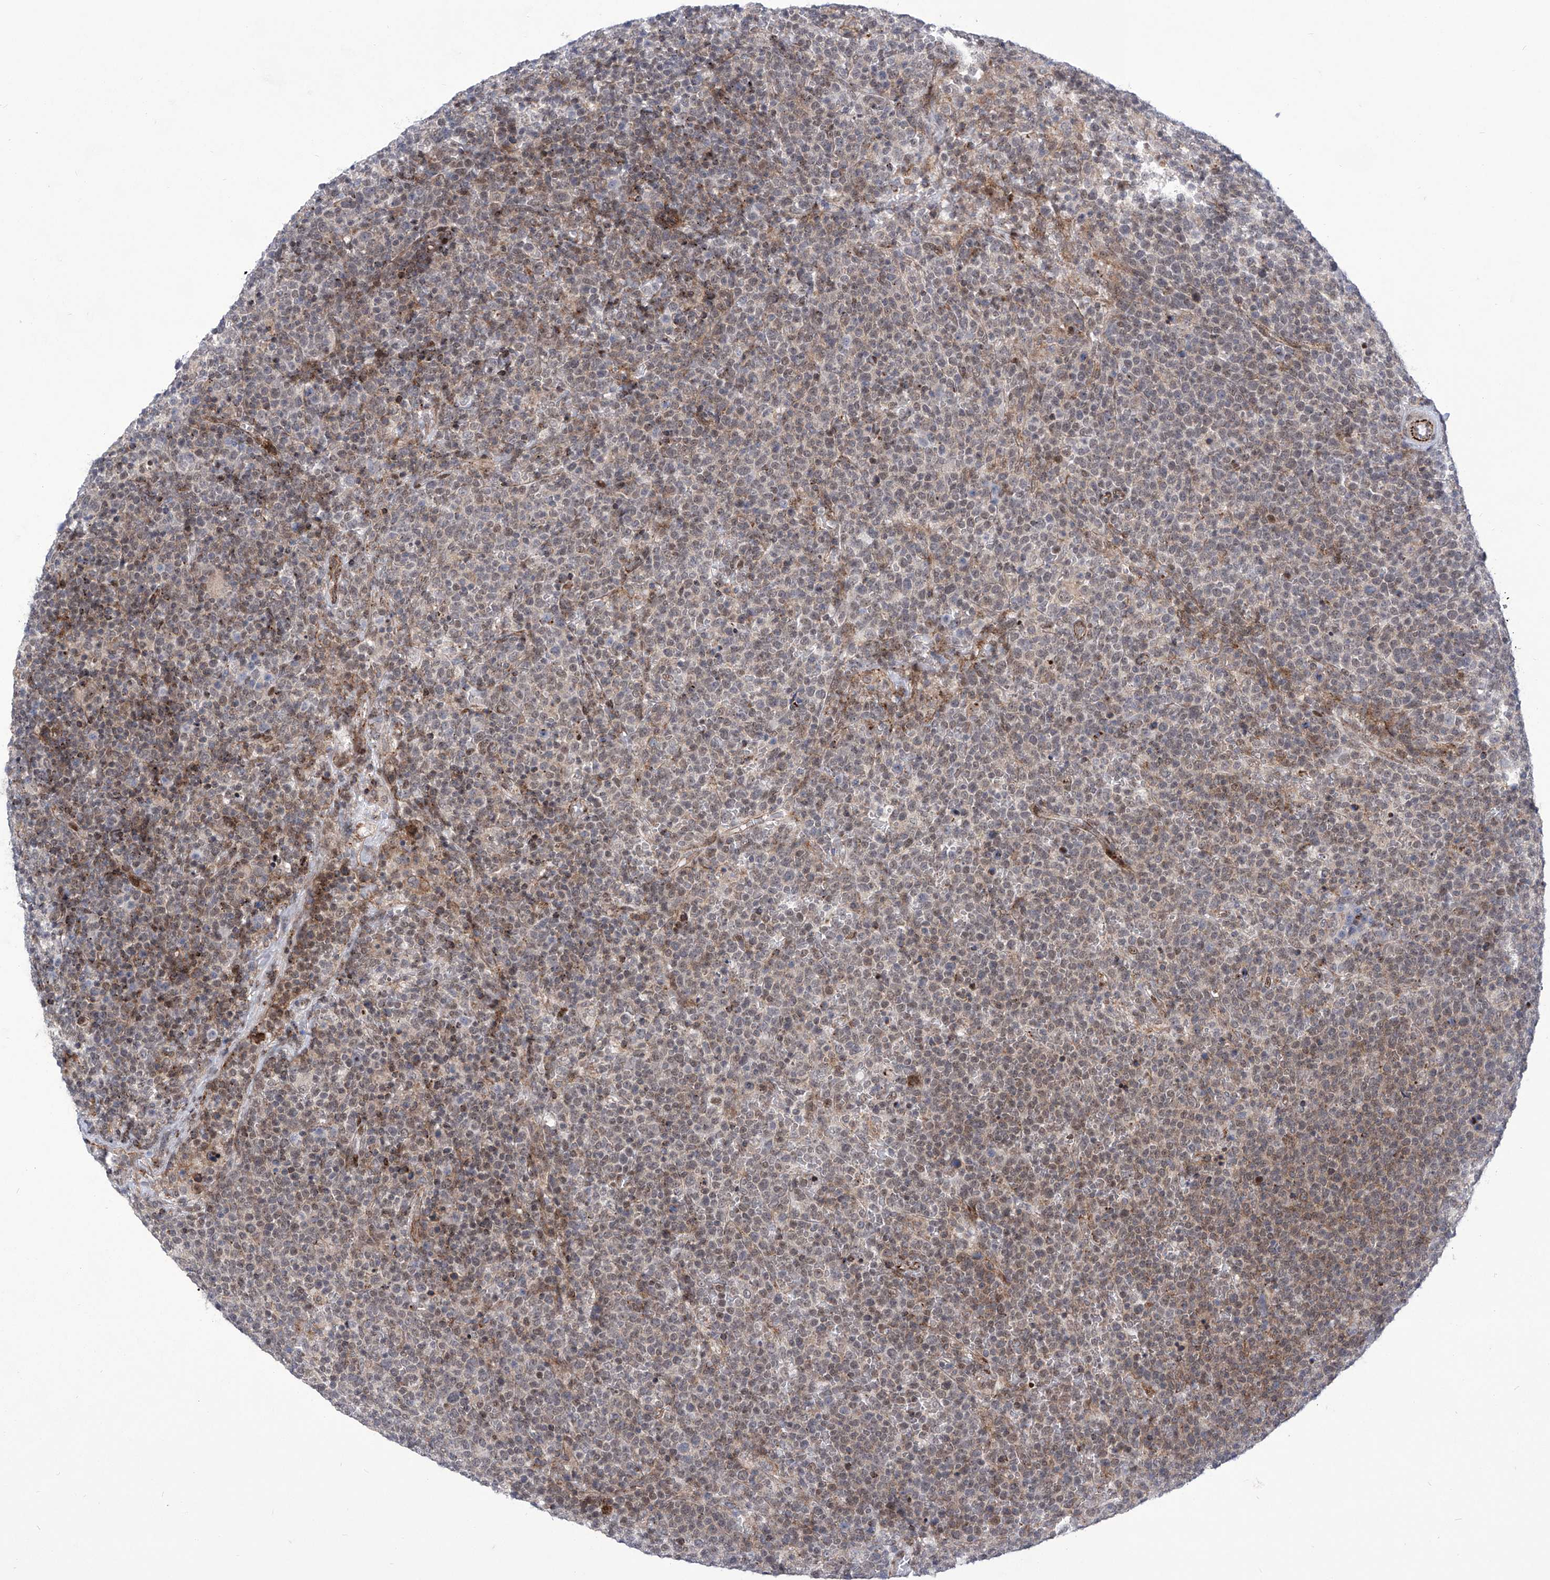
{"staining": {"intensity": "weak", "quantity": "25%-75%", "location": "cytoplasmic/membranous,nuclear"}, "tissue": "lymphoma", "cell_type": "Tumor cells", "image_type": "cancer", "snomed": [{"axis": "morphology", "description": "Malignant lymphoma, non-Hodgkin's type, High grade"}, {"axis": "topography", "description": "Lymph node"}], "caption": "Weak cytoplasmic/membranous and nuclear expression for a protein is appreciated in about 25%-75% of tumor cells of high-grade malignant lymphoma, non-Hodgkin's type using immunohistochemistry.", "gene": "CEP290", "patient": {"sex": "male", "age": 61}}